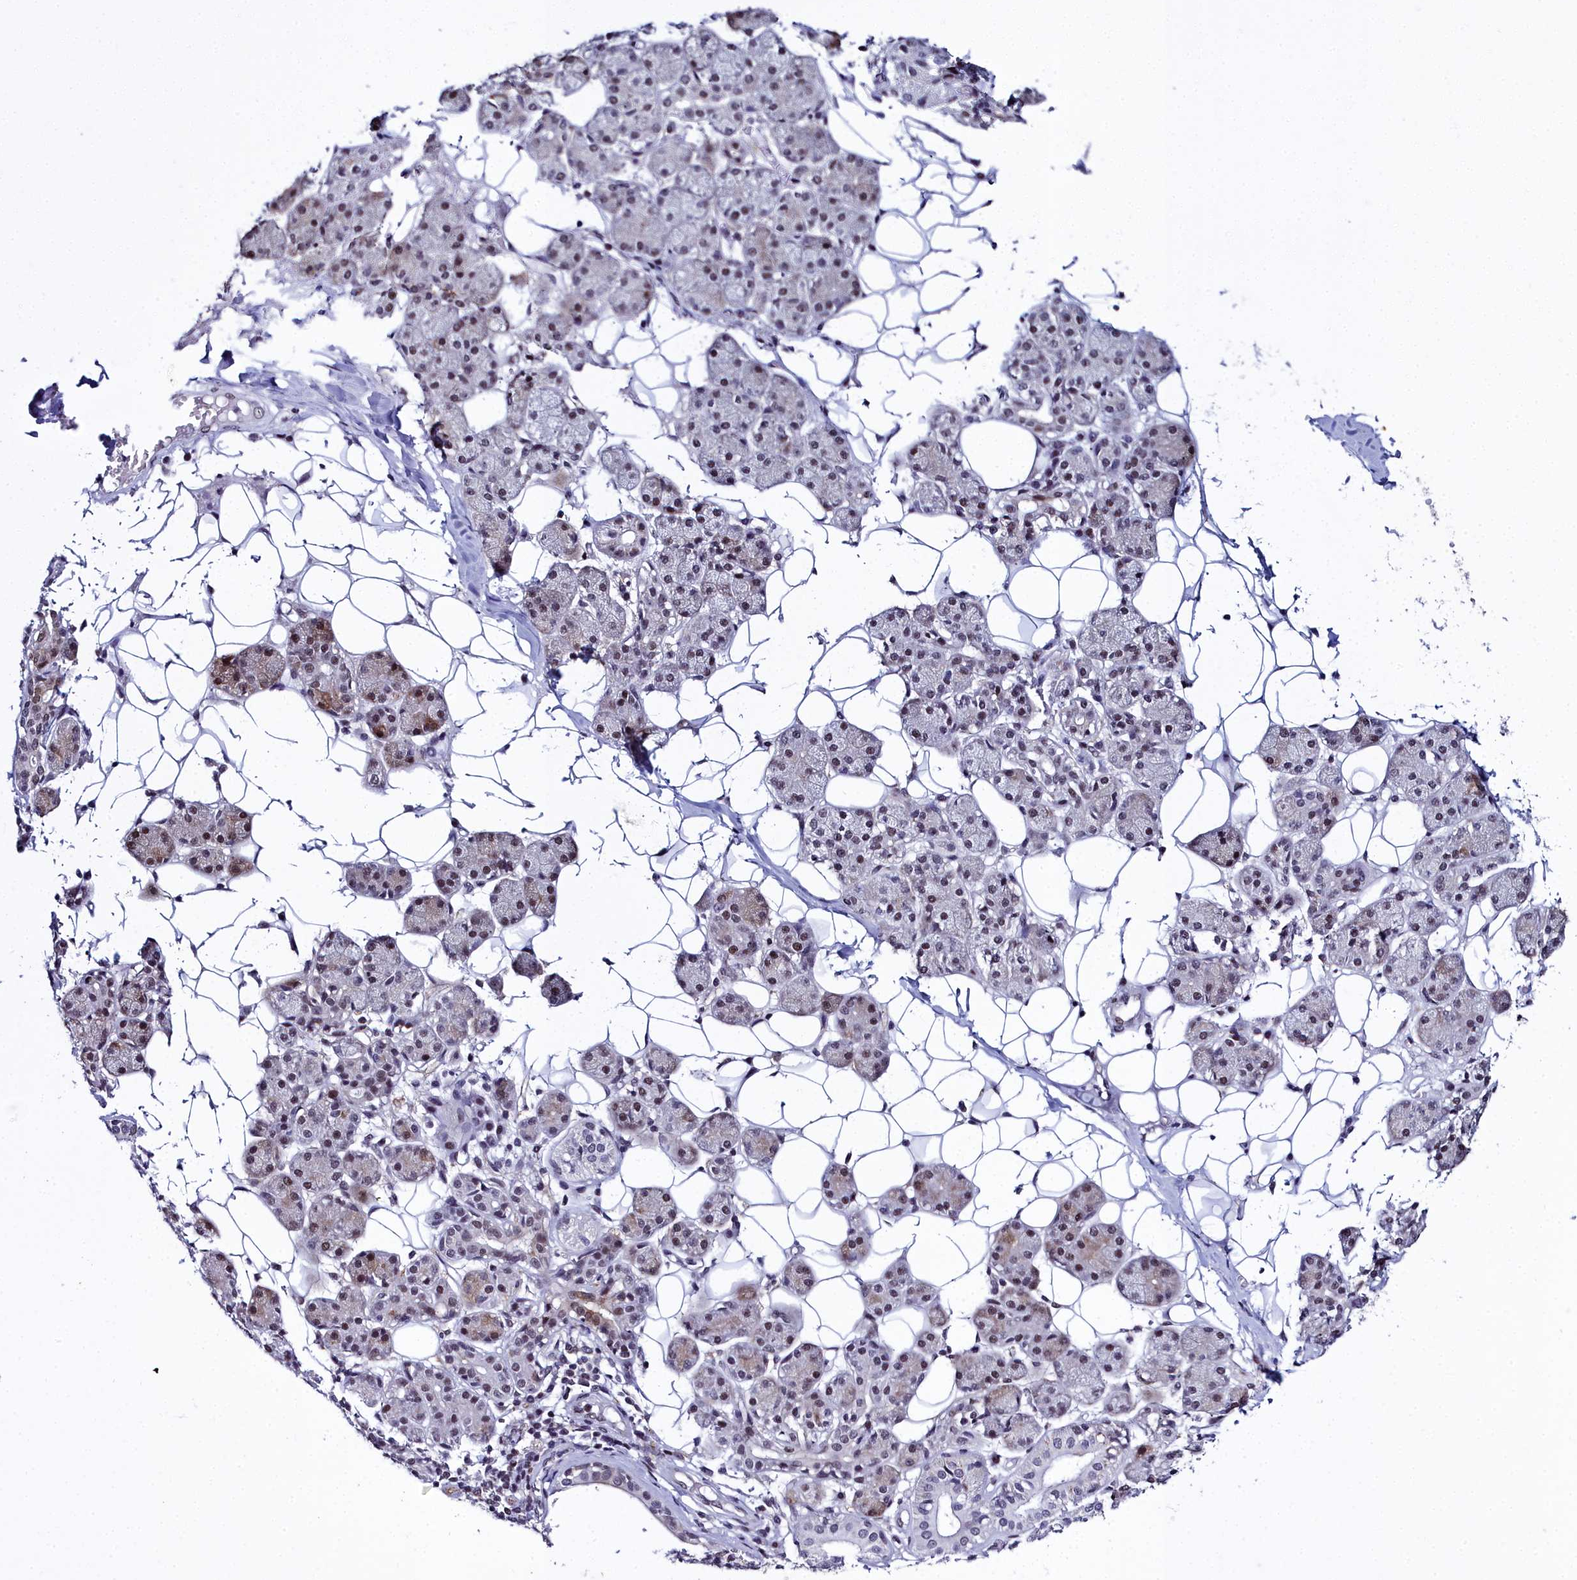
{"staining": {"intensity": "strong", "quantity": "<25%", "location": "cytoplasmic/membranous,nuclear"}, "tissue": "salivary gland", "cell_type": "Glandular cells", "image_type": "normal", "snomed": [{"axis": "morphology", "description": "Normal tissue, NOS"}, {"axis": "topography", "description": "Salivary gland"}], "caption": "A histopathology image showing strong cytoplasmic/membranous,nuclear expression in approximately <25% of glandular cells in unremarkable salivary gland, as visualized by brown immunohistochemical staining.", "gene": "CCDC97", "patient": {"sex": "female", "age": 33}}